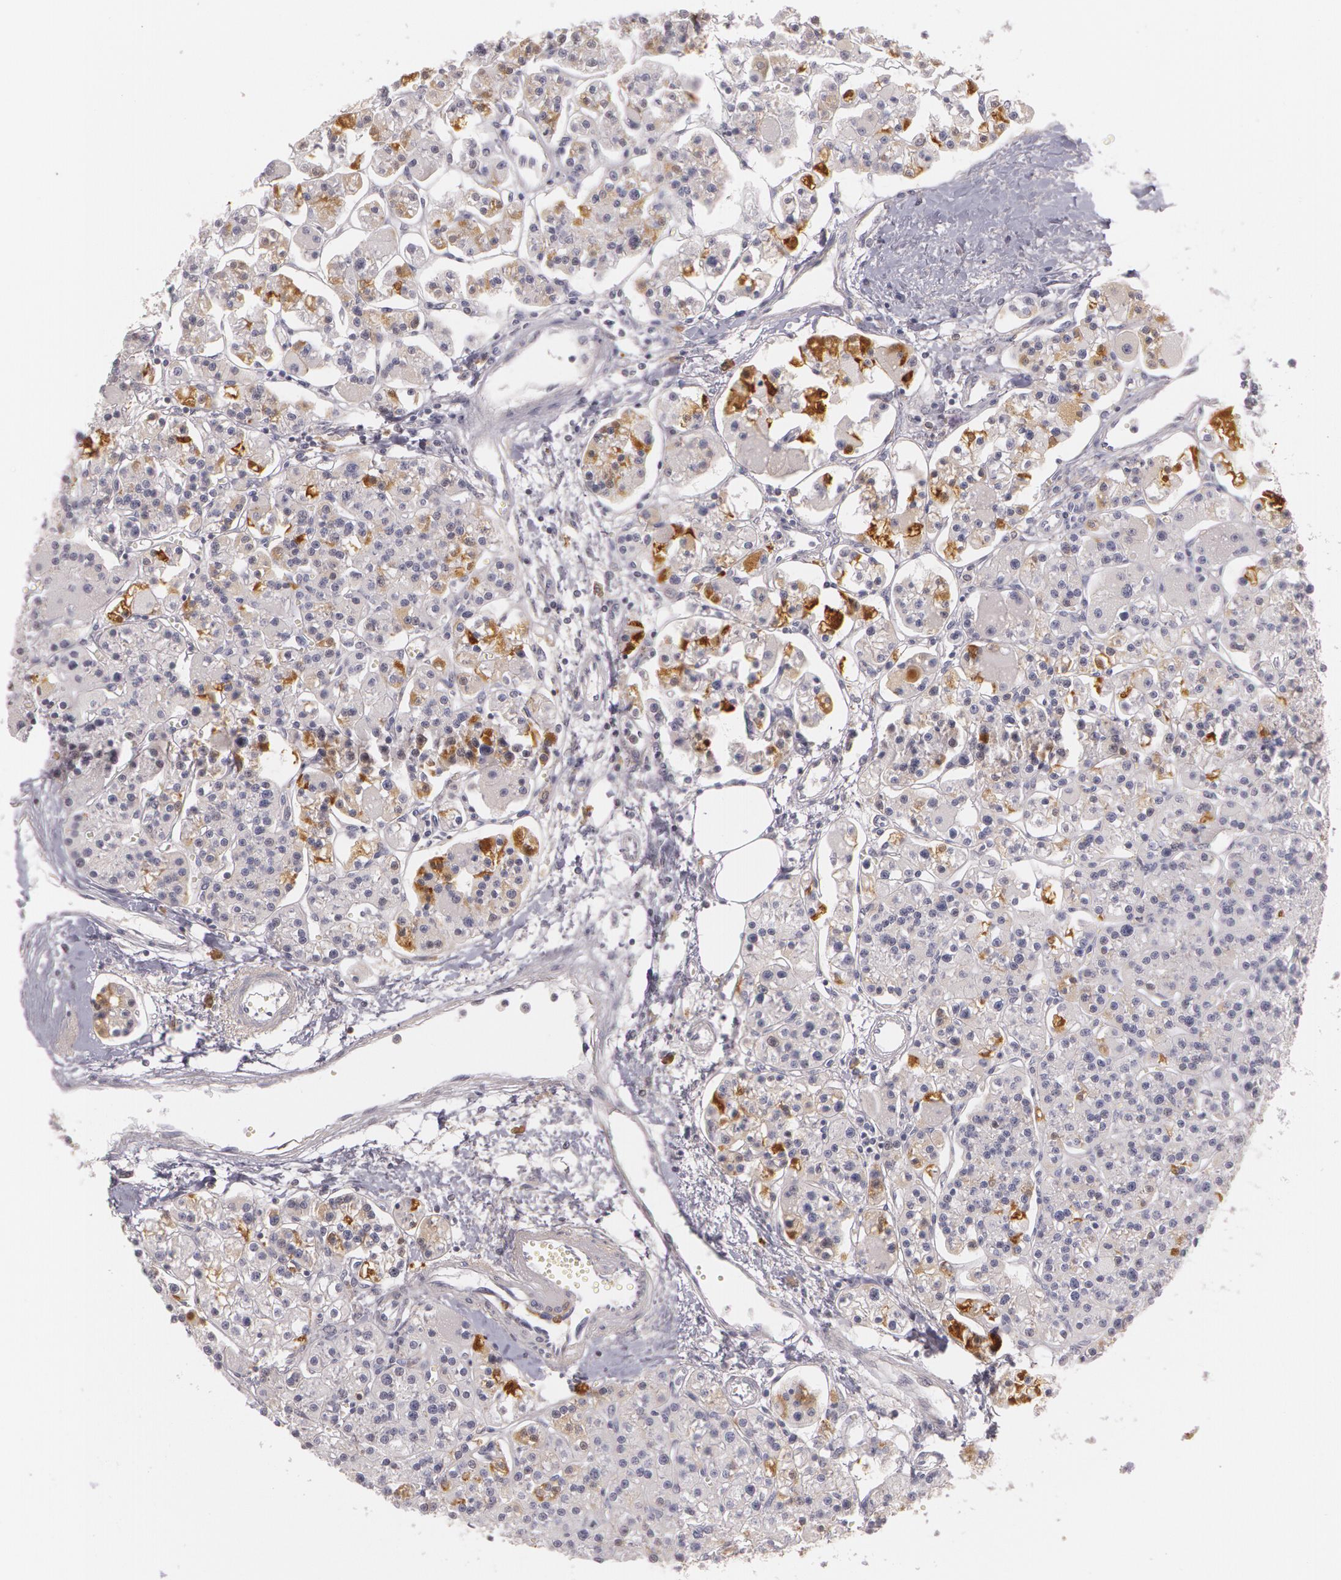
{"staining": {"intensity": "weak", "quantity": "<25%", "location": "cytoplasmic/membranous"}, "tissue": "parathyroid gland", "cell_type": "Glandular cells", "image_type": "normal", "snomed": [{"axis": "morphology", "description": "Normal tissue, NOS"}, {"axis": "topography", "description": "Parathyroid gland"}], "caption": "Immunohistochemistry (IHC) of normal parathyroid gland displays no positivity in glandular cells. (Brightfield microscopy of DAB (3,3'-diaminobenzidine) IHC at high magnification).", "gene": "LBP", "patient": {"sex": "female", "age": 58}}